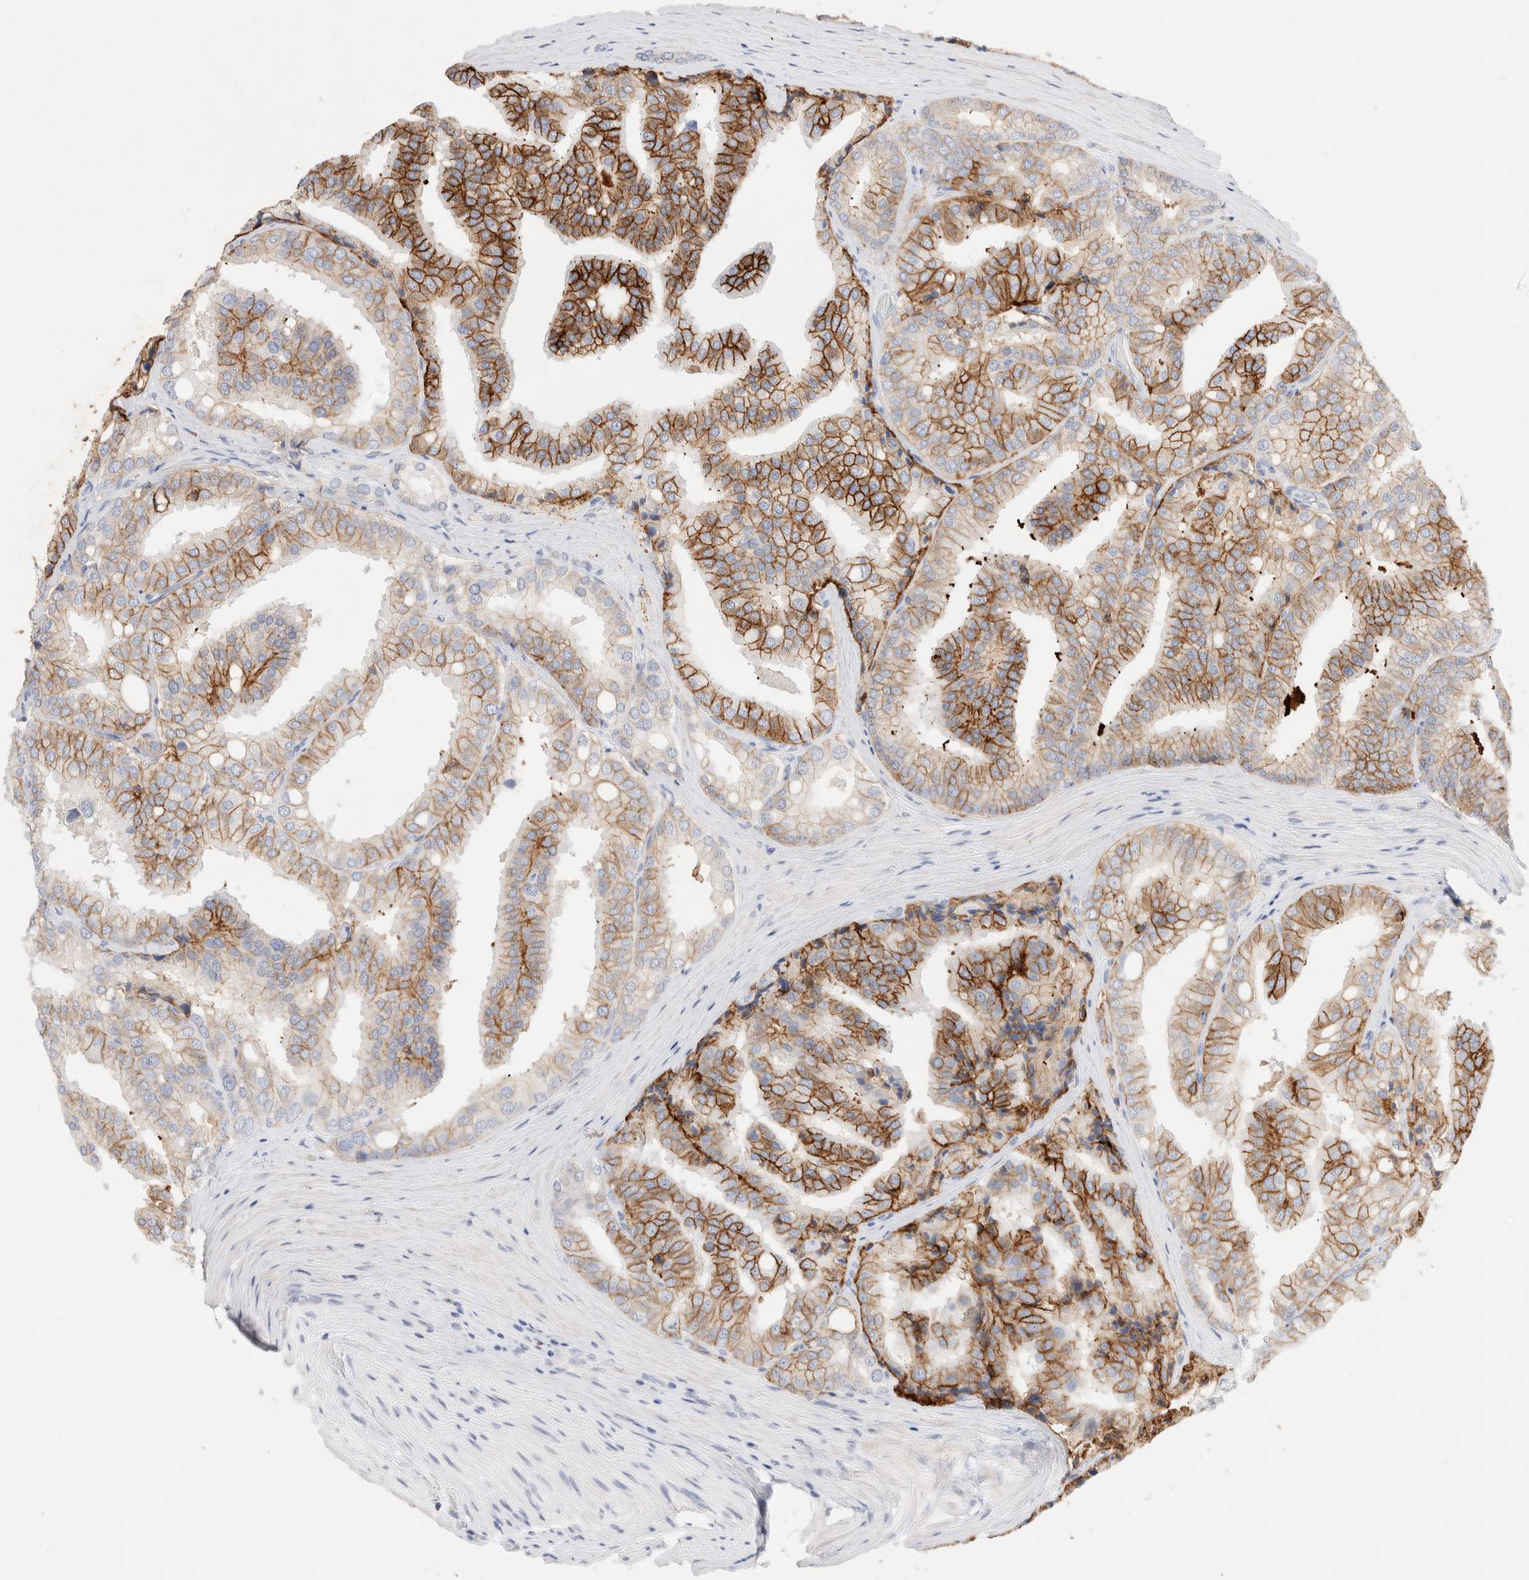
{"staining": {"intensity": "strong", "quantity": "25%-75%", "location": "cytoplasmic/membranous"}, "tissue": "prostate cancer", "cell_type": "Tumor cells", "image_type": "cancer", "snomed": [{"axis": "morphology", "description": "Adenocarcinoma, High grade"}, {"axis": "topography", "description": "Prostate"}], "caption": "A high amount of strong cytoplasmic/membranous expression is present in about 25%-75% of tumor cells in prostate cancer tissue.", "gene": "EPCAM", "patient": {"sex": "male", "age": 50}}